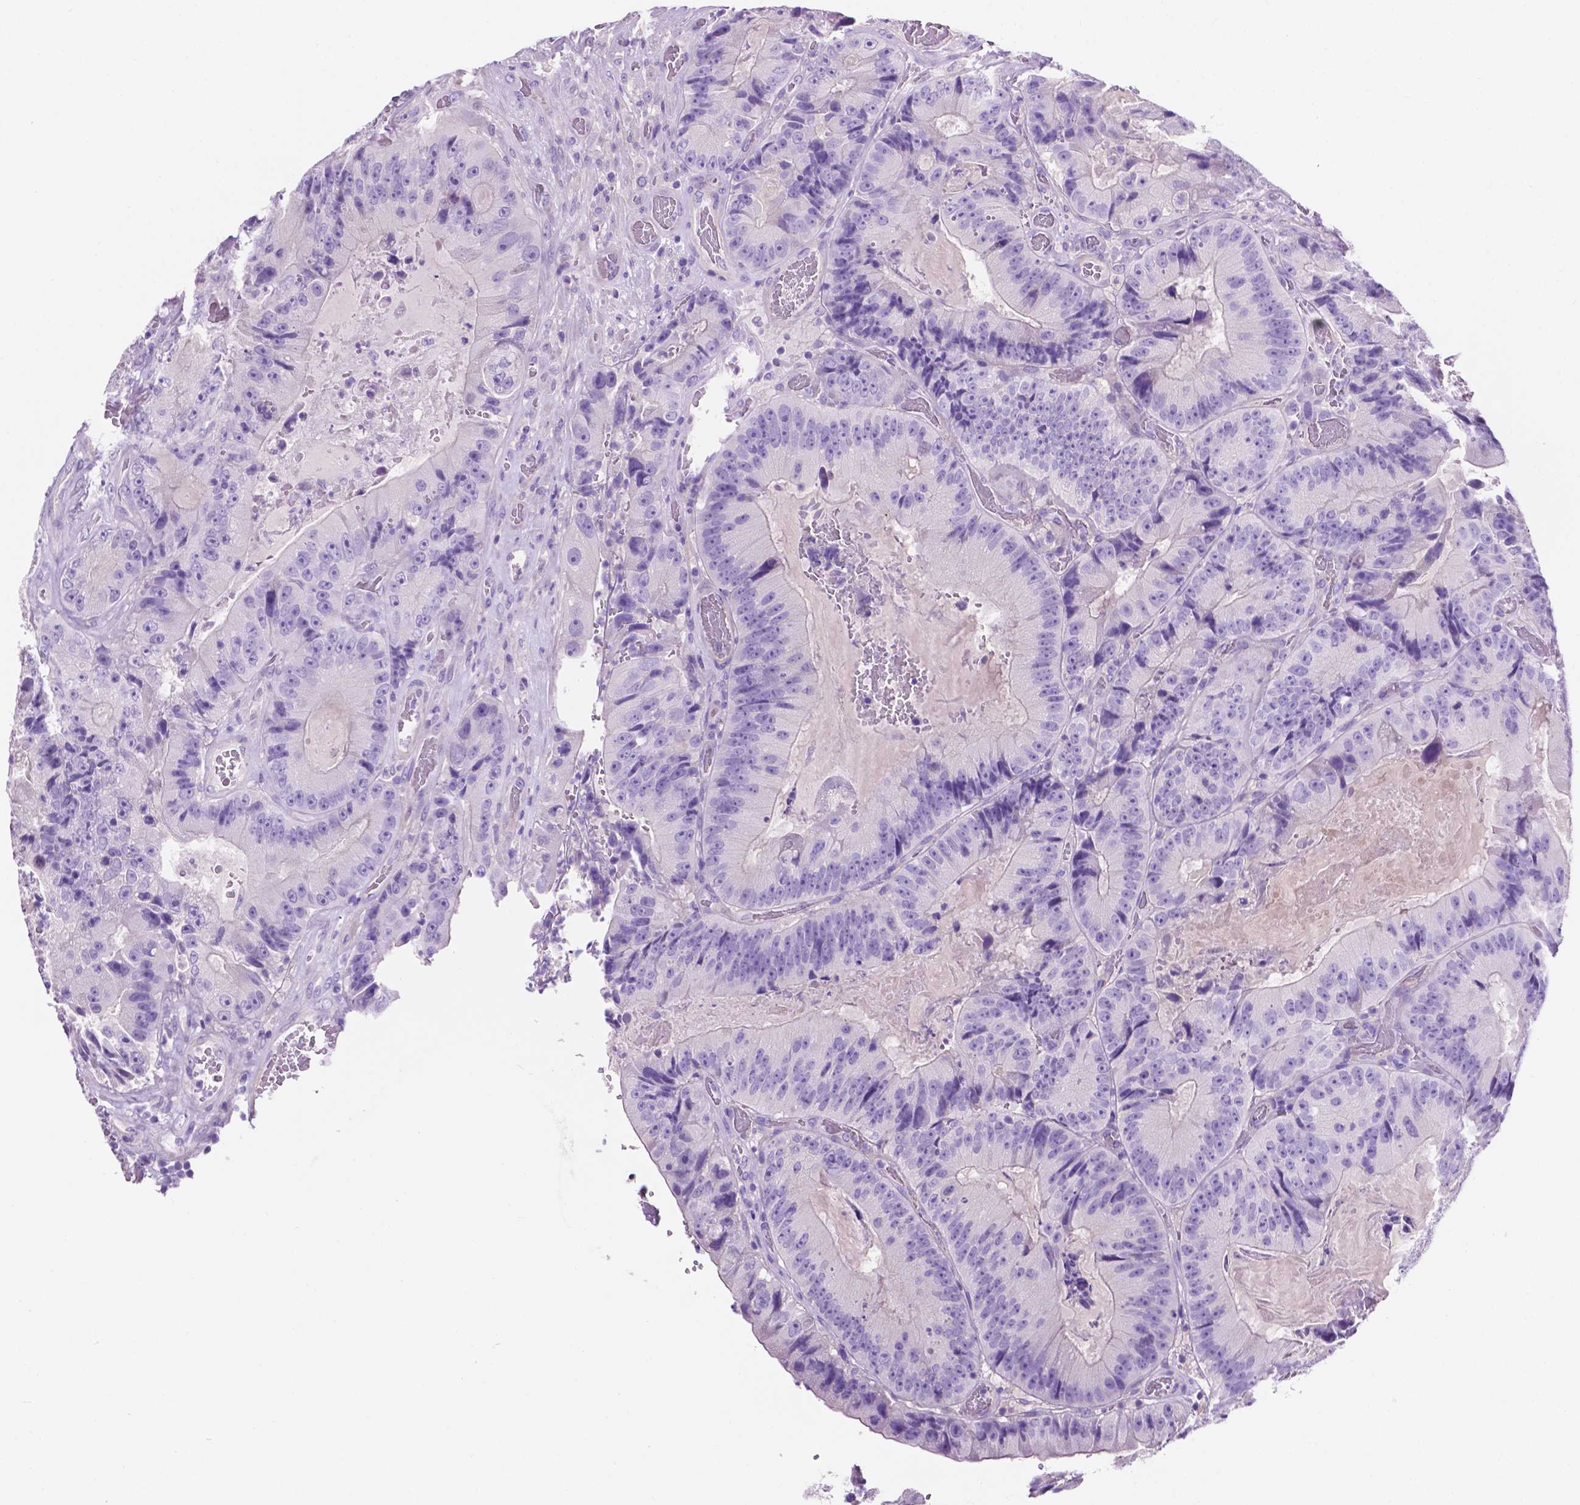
{"staining": {"intensity": "negative", "quantity": "none", "location": "none"}, "tissue": "colorectal cancer", "cell_type": "Tumor cells", "image_type": "cancer", "snomed": [{"axis": "morphology", "description": "Adenocarcinoma, NOS"}, {"axis": "topography", "description": "Colon"}], "caption": "Micrograph shows no protein positivity in tumor cells of adenocarcinoma (colorectal) tissue. (DAB IHC, high magnification).", "gene": "IGFN1", "patient": {"sex": "female", "age": 86}}